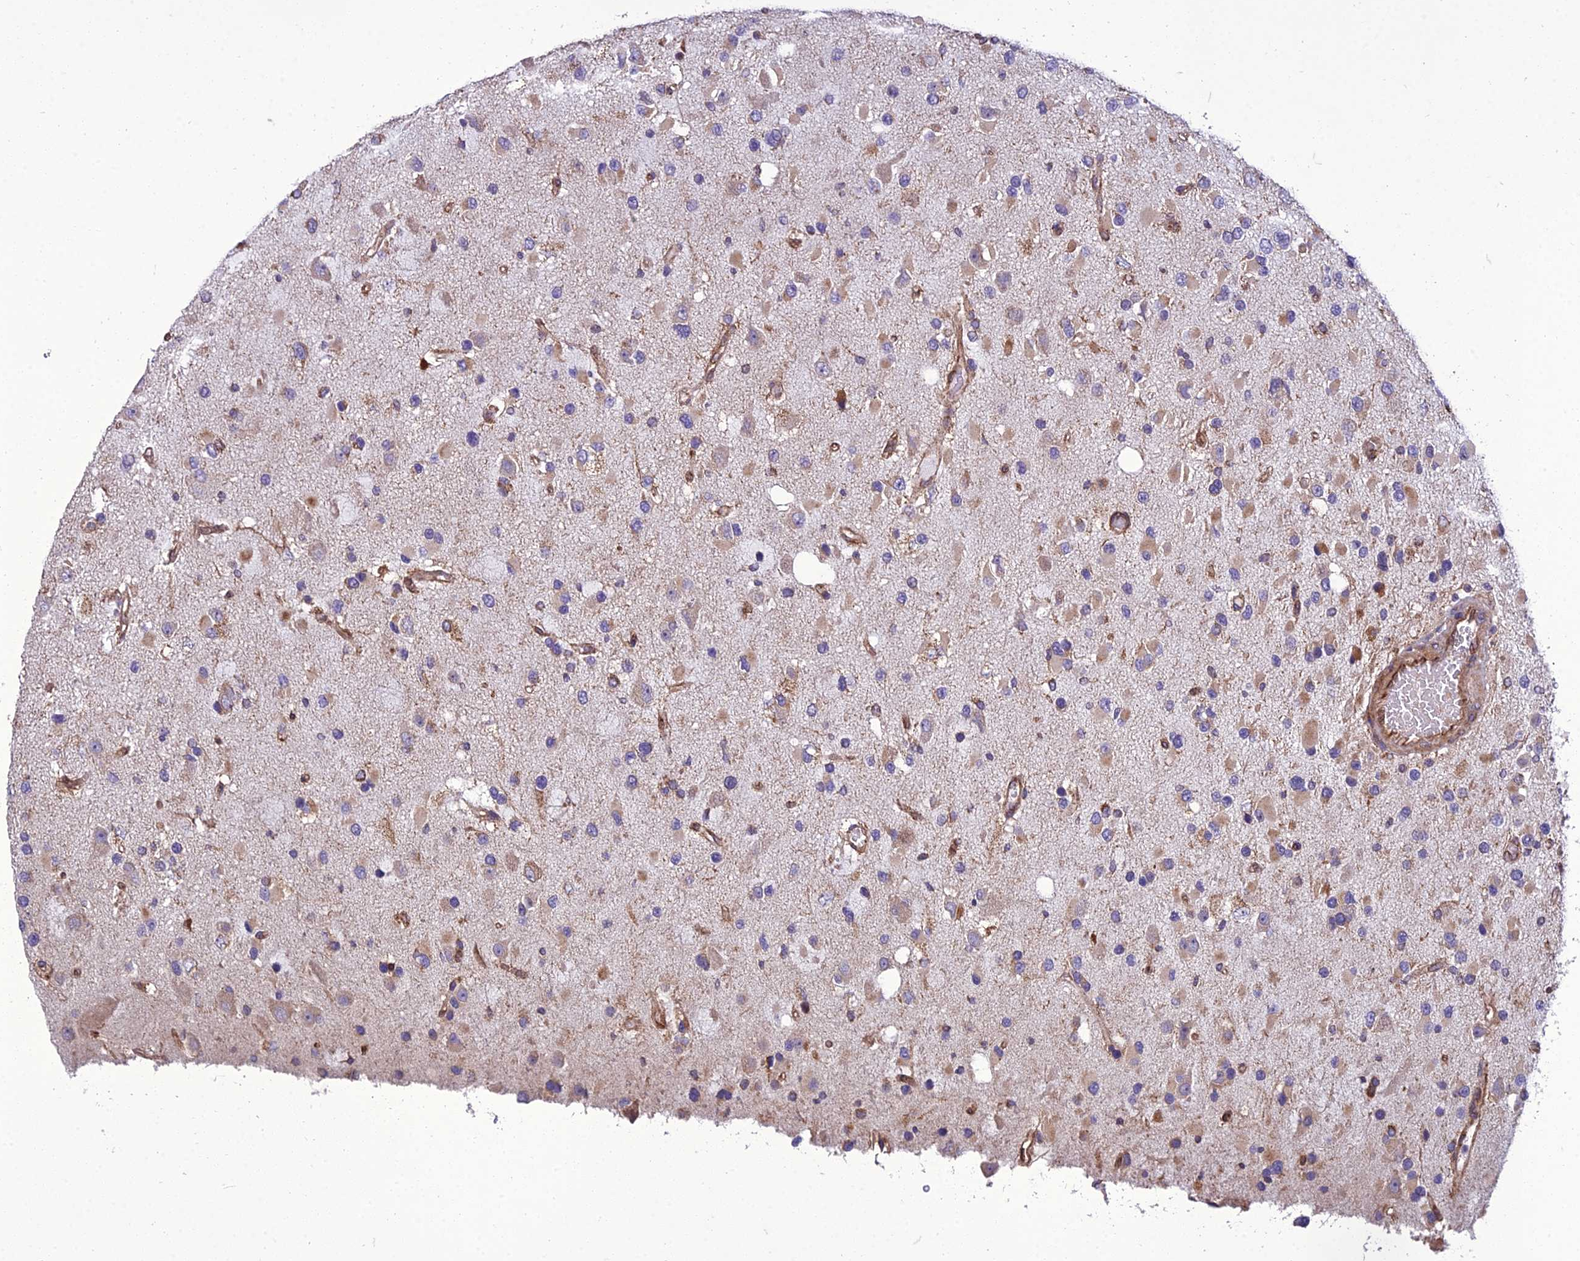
{"staining": {"intensity": "moderate", "quantity": "<25%", "location": "cytoplasmic/membranous"}, "tissue": "glioma", "cell_type": "Tumor cells", "image_type": "cancer", "snomed": [{"axis": "morphology", "description": "Glioma, malignant, High grade"}, {"axis": "topography", "description": "Brain"}], "caption": "Malignant glioma (high-grade) tissue demonstrates moderate cytoplasmic/membranous expression in about <25% of tumor cells, visualized by immunohistochemistry.", "gene": "GIMAP1", "patient": {"sex": "male", "age": 53}}